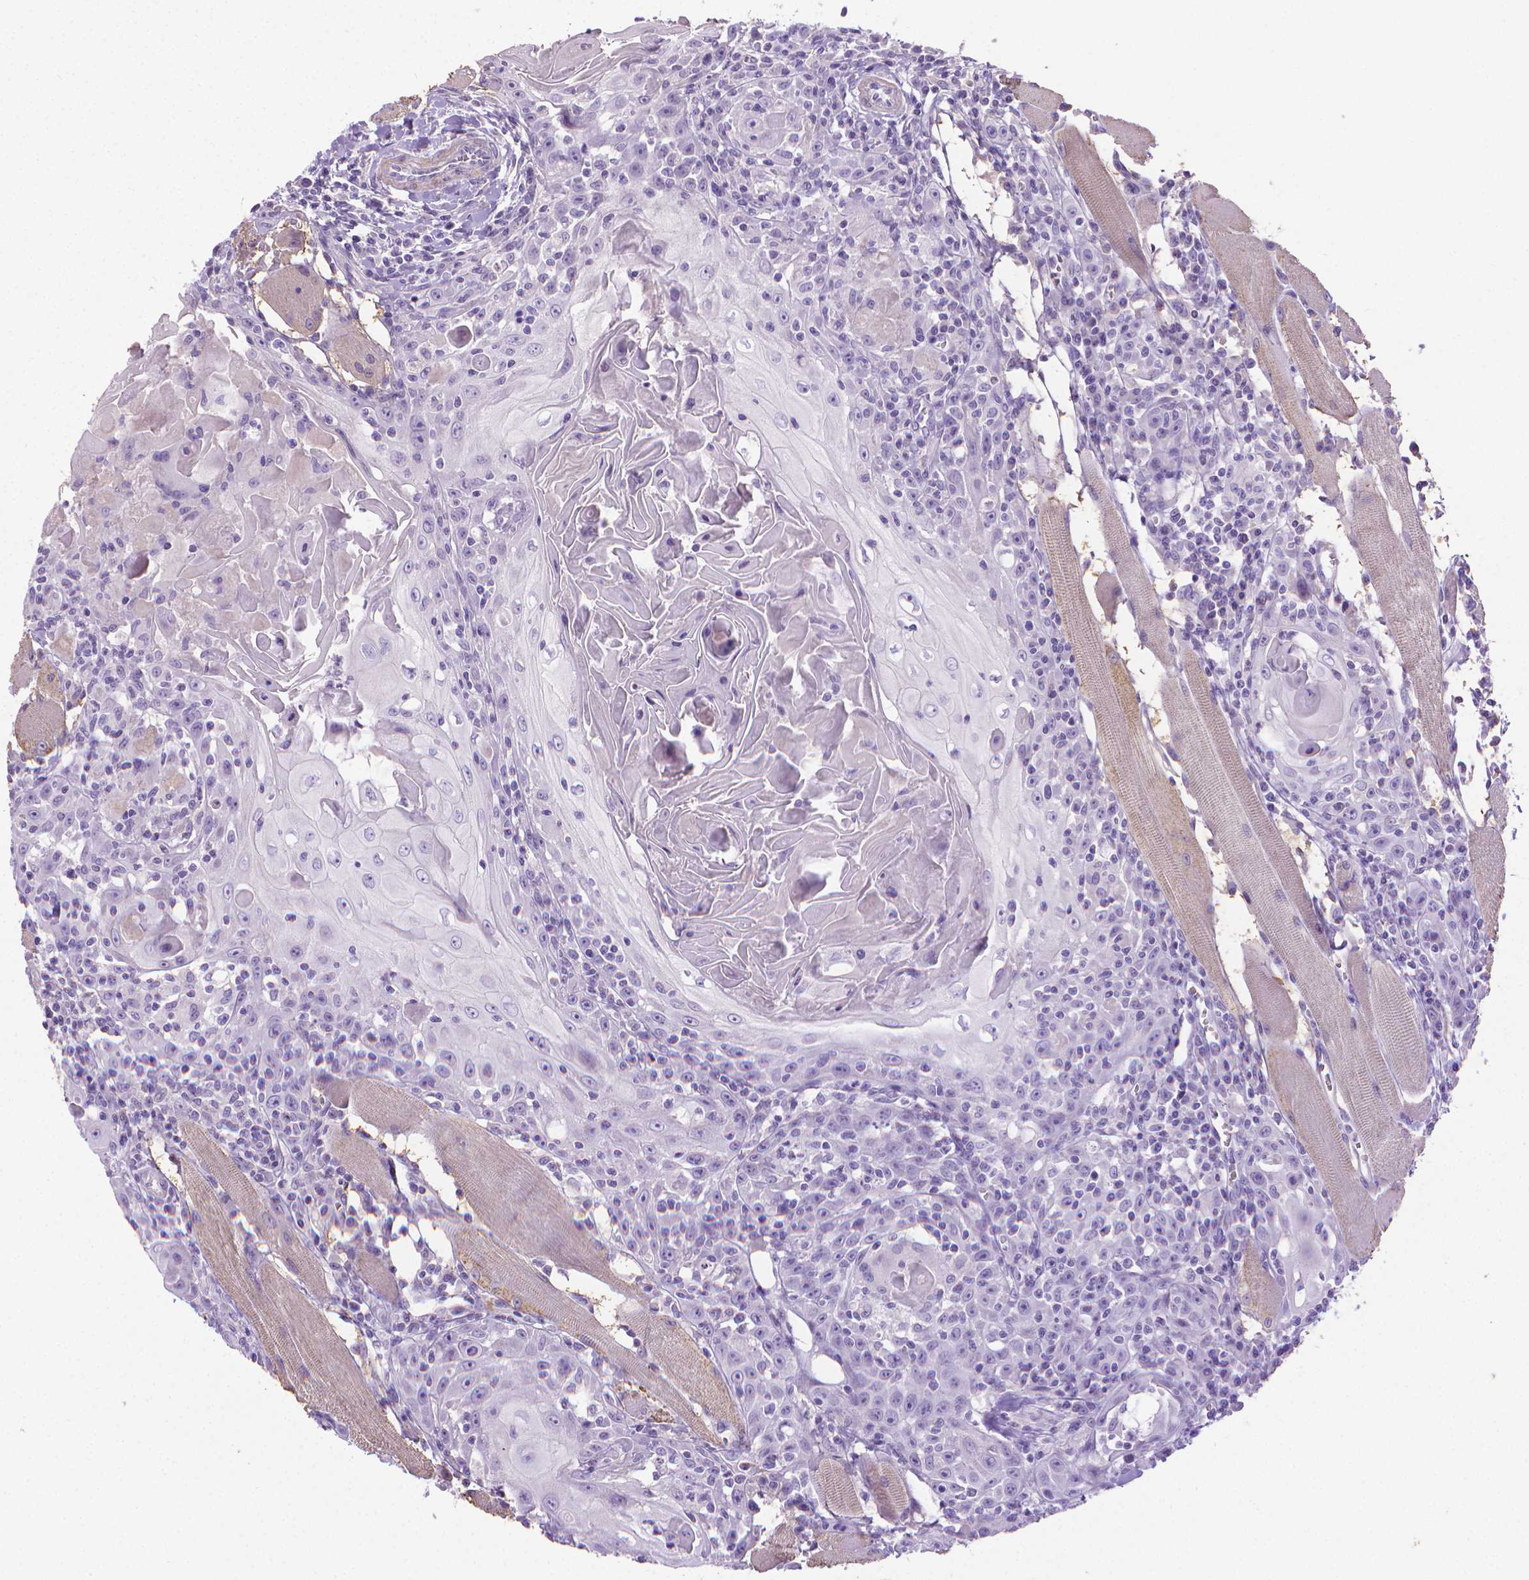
{"staining": {"intensity": "negative", "quantity": "none", "location": "none"}, "tissue": "head and neck cancer", "cell_type": "Tumor cells", "image_type": "cancer", "snomed": [{"axis": "morphology", "description": "Squamous cell carcinoma, NOS"}, {"axis": "topography", "description": "Head-Neck"}], "caption": "Tumor cells are negative for protein expression in human head and neck cancer. (DAB IHC visualized using brightfield microscopy, high magnification).", "gene": "PNMA2", "patient": {"sex": "male", "age": 52}}